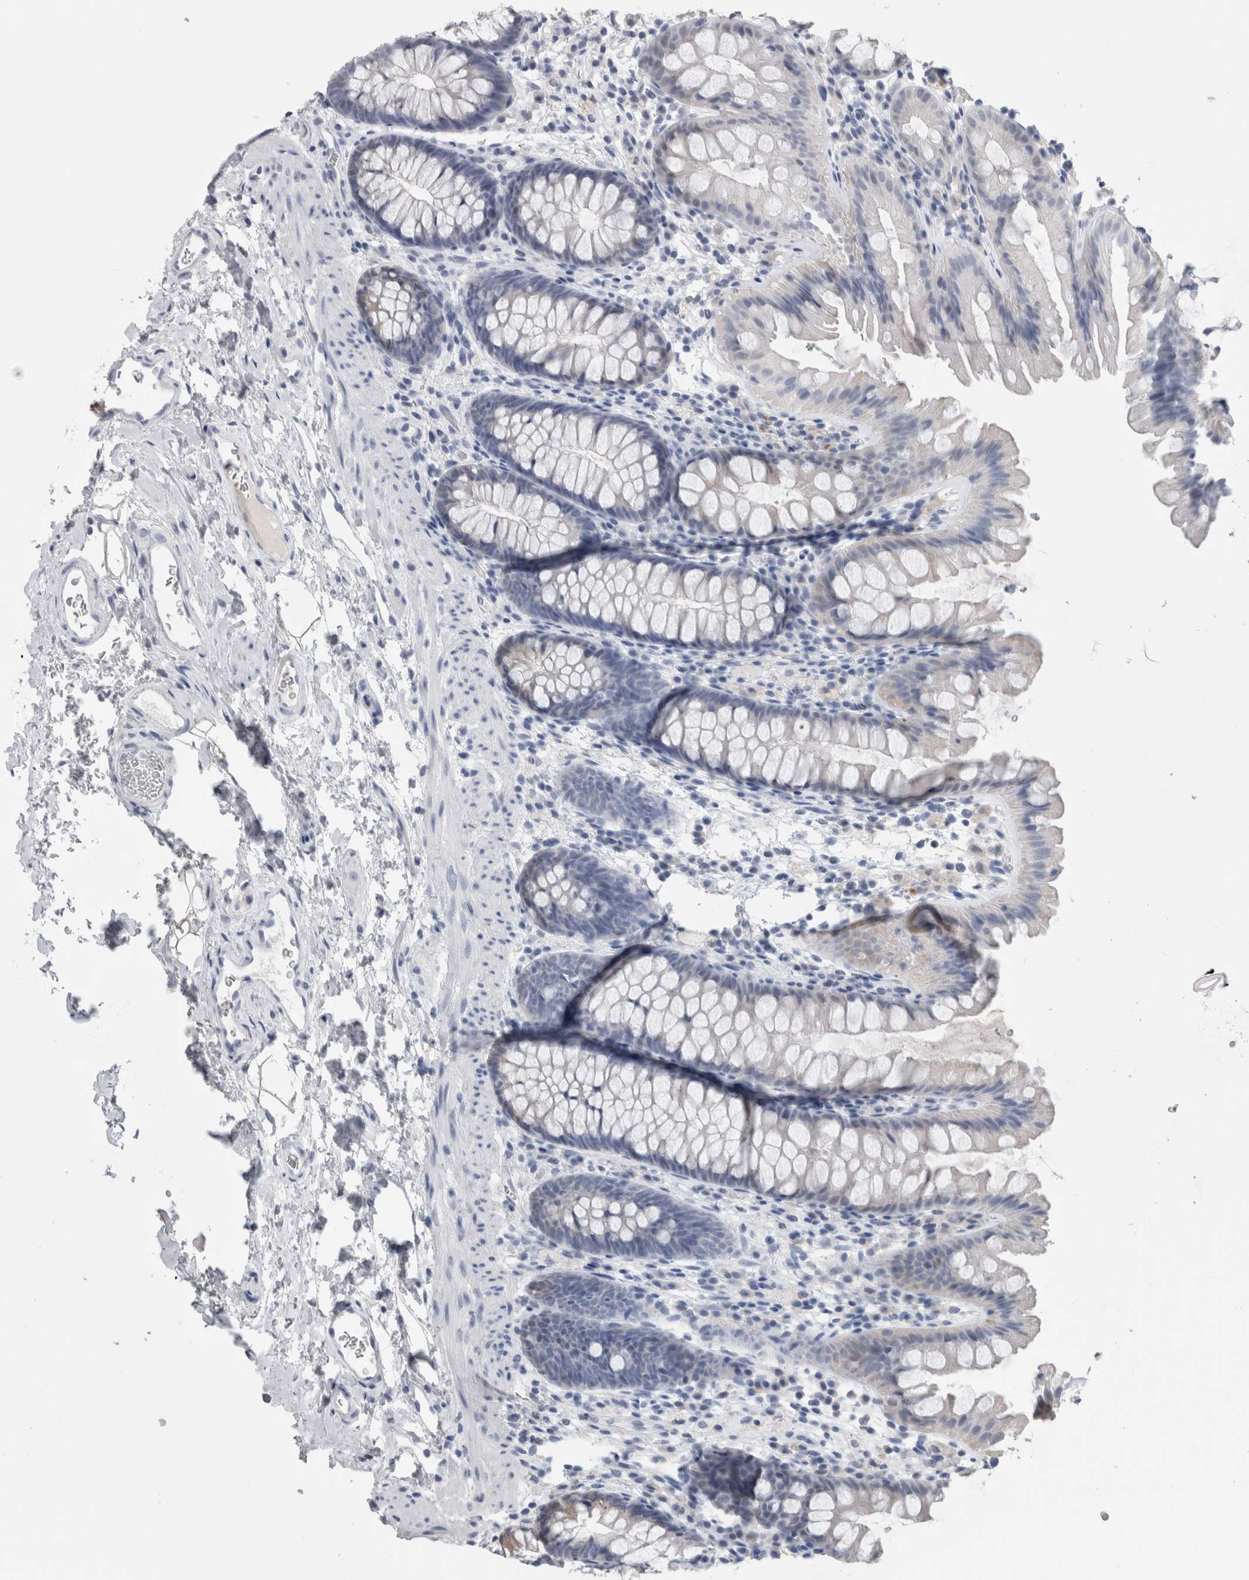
{"staining": {"intensity": "negative", "quantity": "none", "location": "none"}, "tissue": "colon", "cell_type": "Endothelial cells", "image_type": "normal", "snomed": [{"axis": "morphology", "description": "Normal tissue, NOS"}, {"axis": "topography", "description": "Colon"}], "caption": "Protein analysis of unremarkable colon shows no significant positivity in endothelial cells.", "gene": "CA8", "patient": {"sex": "female", "age": 62}}